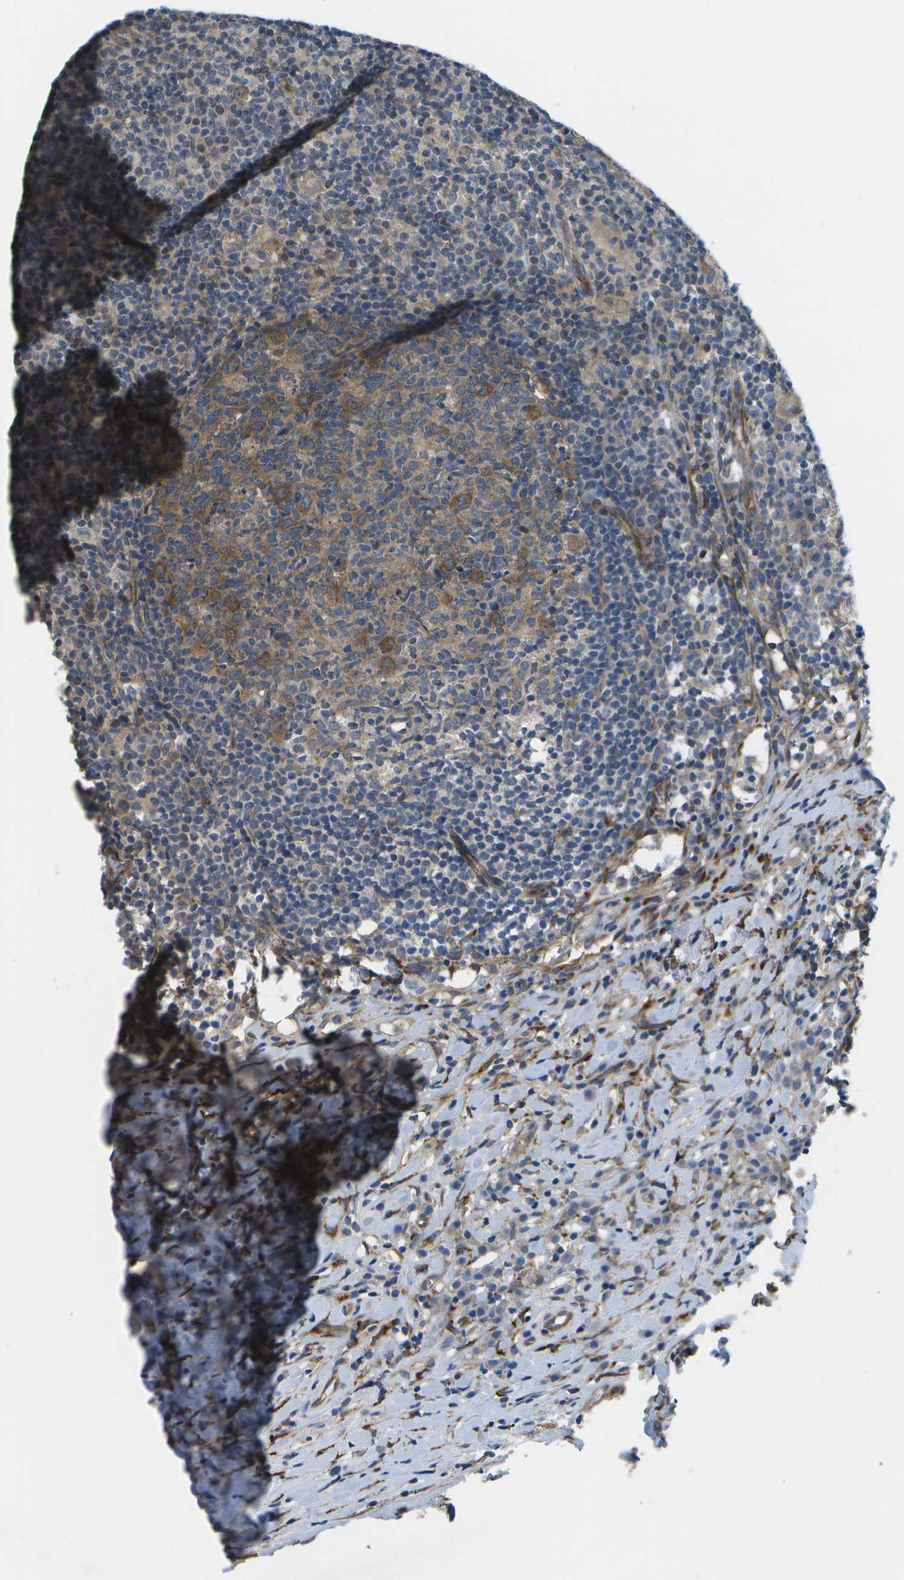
{"staining": {"intensity": "weak", "quantity": "<25%", "location": "cytoplasmic/membranous"}, "tissue": "lymph node", "cell_type": "Germinal center cells", "image_type": "normal", "snomed": [{"axis": "morphology", "description": "Normal tissue, NOS"}, {"axis": "morphology", "description": "Inflammation, NOS"}, {"axis": "topography", "description": "Lymph node"}], "caption": "DAB immunohistochemical staining of benign human lymph node shows no significant expression in germinal center cells.", "gene": "P3H1", "patient": {"sex": "male", "age": 55}}